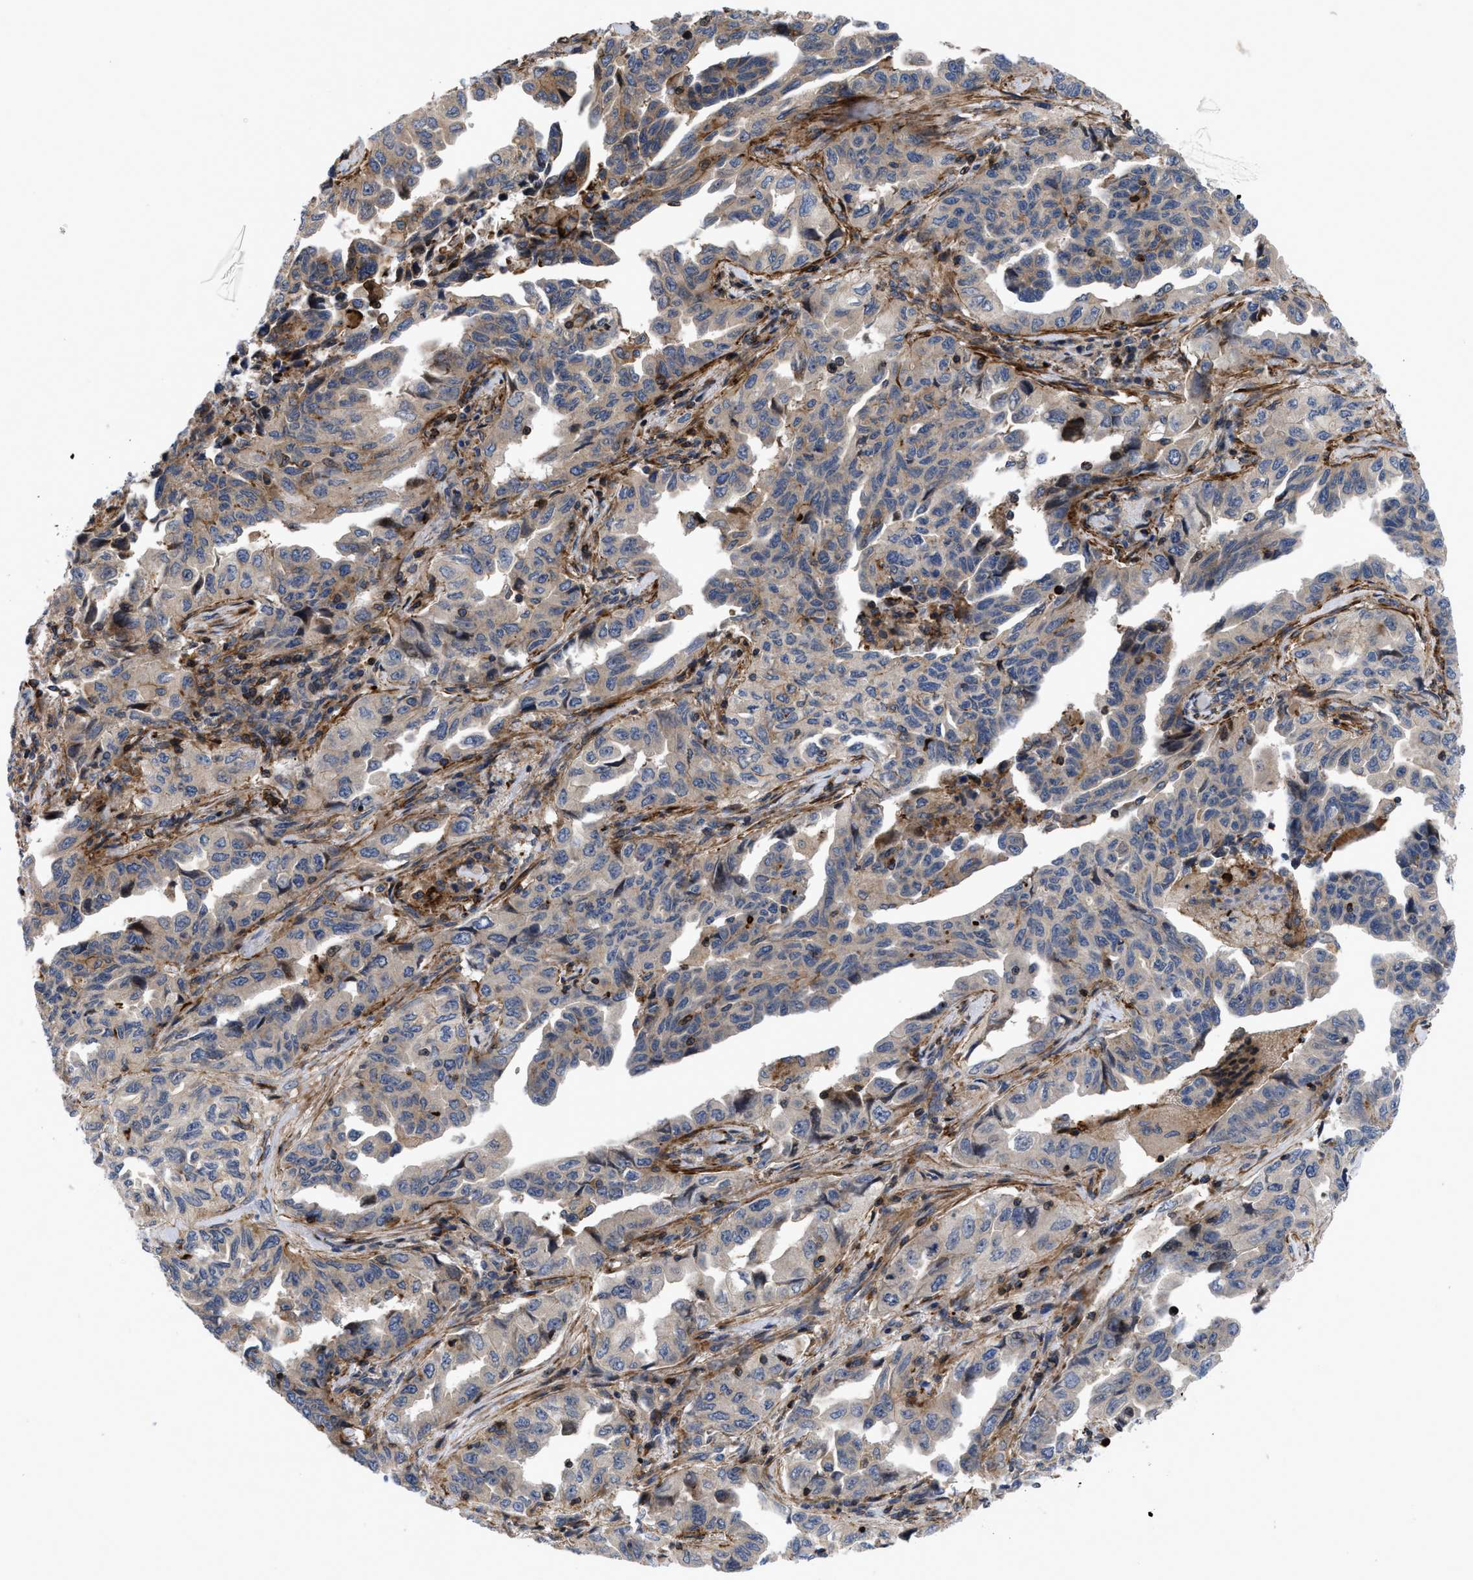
{"staining": {"intensity": "weak", "quantity": ">75%", "location": "cytoplasmic/membranous"}, "tissue": "lung cancer", "cell_type": "Tumor cells", "image_type": "cancer", "snomed": [{"axis": "morphology", "description": "Adenocarcinoma, NOS"}, {"axis": "topography", "description": "Lung"}], "caption": "Lung cancer stained with a protein marker displays weak staining in tumor cells.", "gene": "SPAST", "patient": {"sex": "female", "age": 51}}